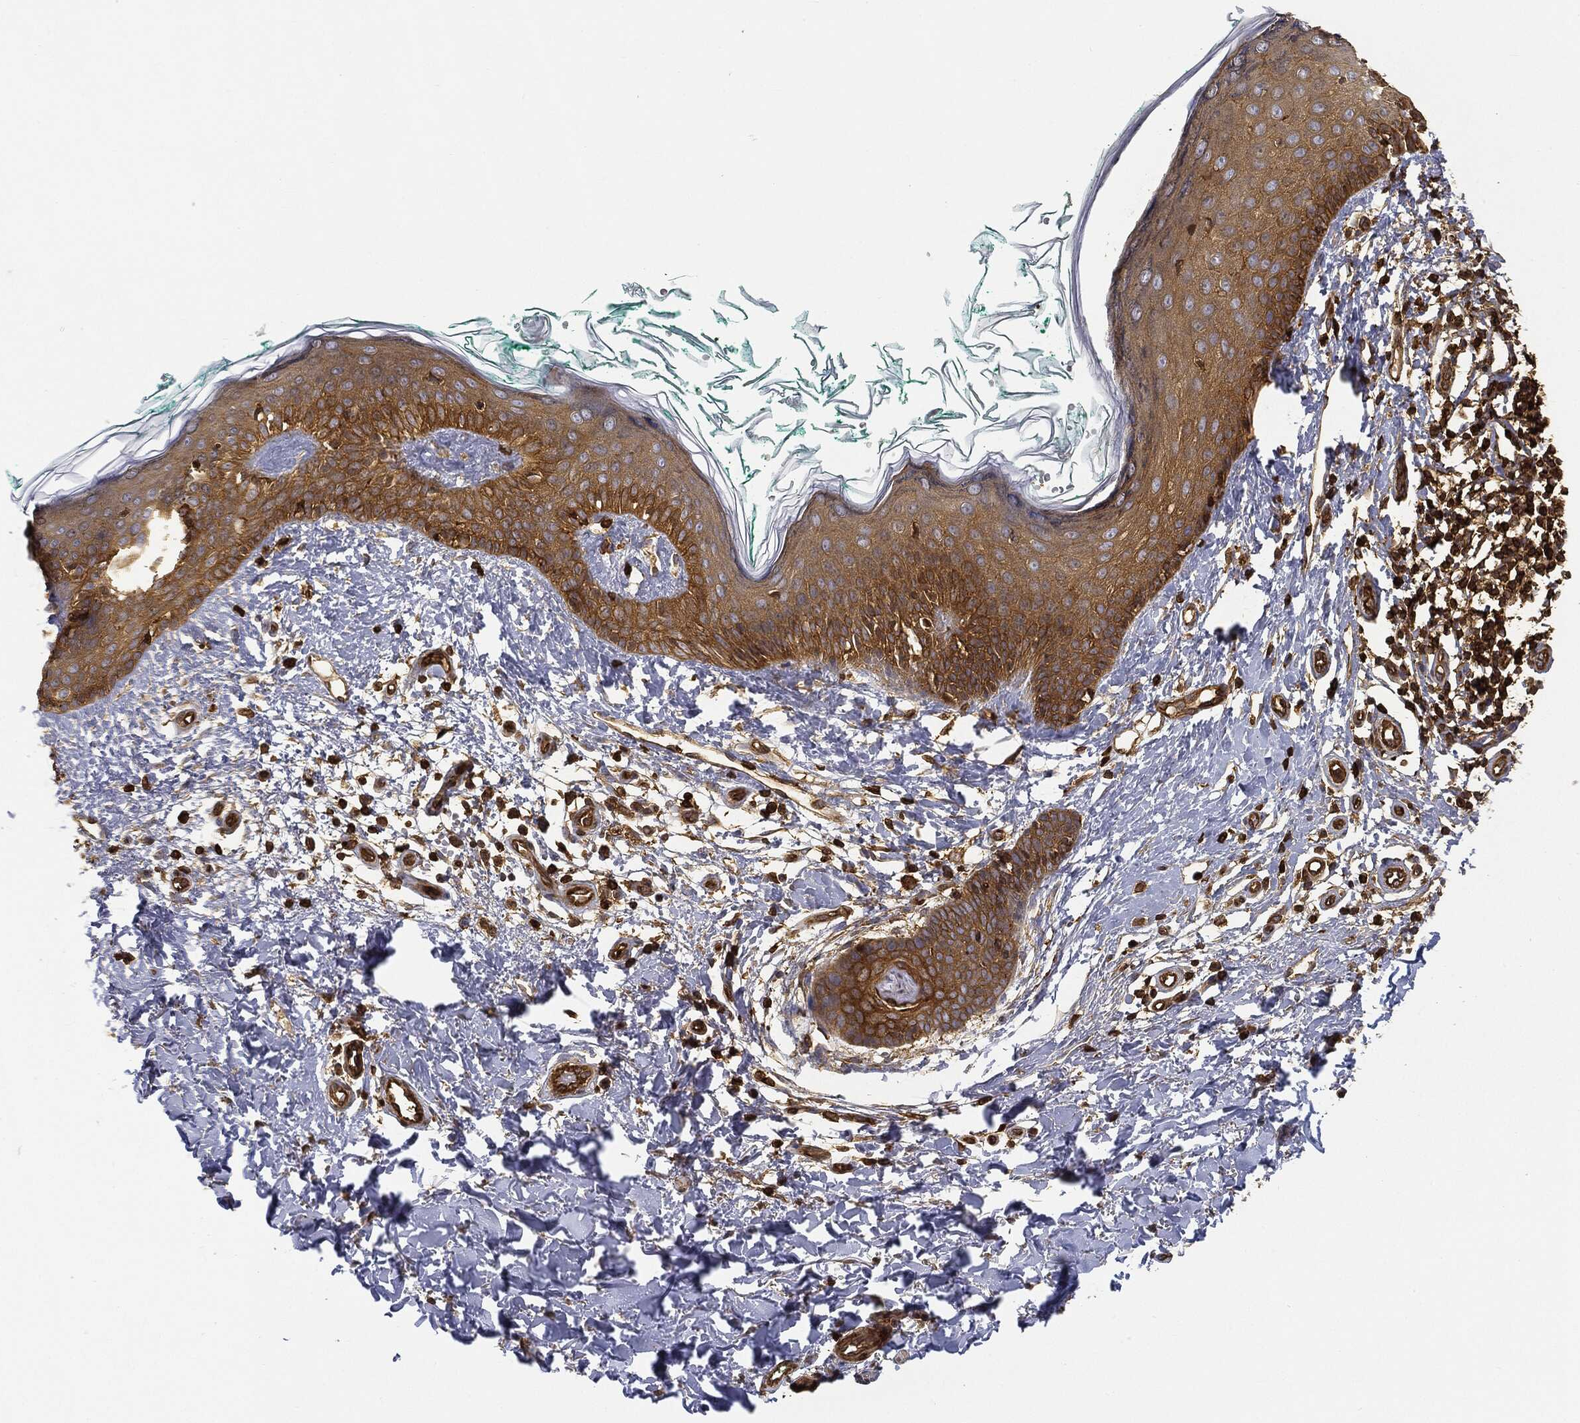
{"staining": {"intensity": "strong", "quantity": ">75%", "location": "cytoplasmic/membranous"}, "tissue": "skin", "cell_type": "Fibroblasts", "image_type": "normal", "snomed": [{"axis": "morphology", "description": "Normal tissue, NOS"}, {"axis": "morphology", "description": "Basal cell carcinoma"}, {"axis": "topography", "description": "Skin"}], "caption": "A high amount of strong cytoplasmic/membranous expression is present in about >75% of fibroblasts in normal skin. The staining was performed using DAB (3,3'-diaminobenzidine) to visualize the protein expression in brown, while the nuclei were stained in blue with hematoxylin (Magnification: 20x).", "gene": "WDR1", "patient": {"sex": "male", "age": 33}}